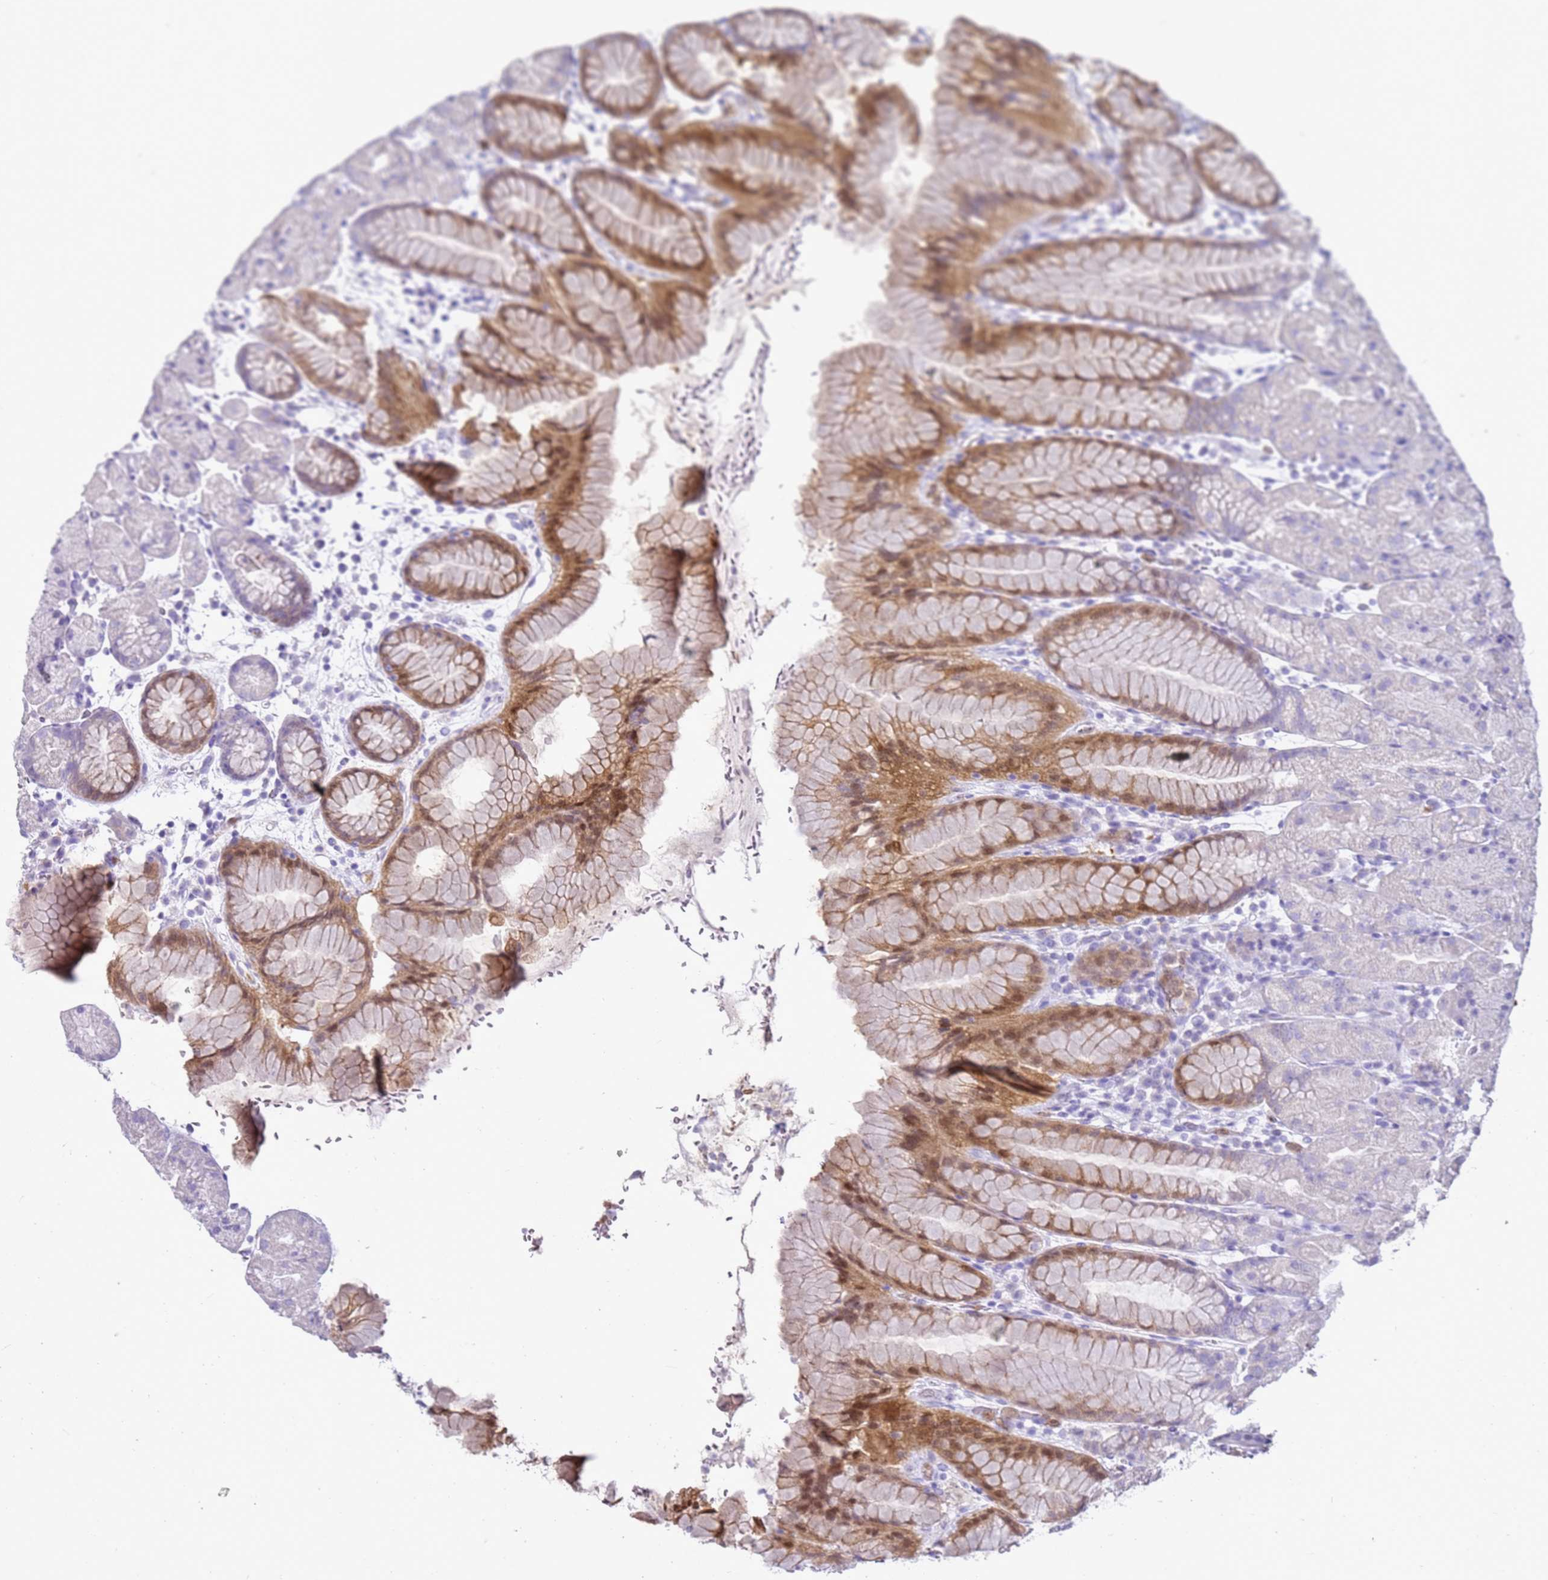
{"staining": {"intensity": "moderate", "quantity": "<25%", "location": "cytoplasmic/membranous,nuclear"}, "tissue": "stomach", "cell_type": "Glandular cells", "image_type": "normal", "snomed": [{"axis": "morphology", "description": "Normal tissue, NOS"}, {"axis": "topography", "description": "Stomach, upper"}, {"axis": "topography", "description": "Stomach, lower"}], "caption": "About <25% of glandular cells in benign stomach exhibit moderate cytoplasmic/membranous,nuclear protein expression as visualized by brown immunohistochemical staining.", "gene": "CSTA", "patient": {"sex": "male", "age": 67}}